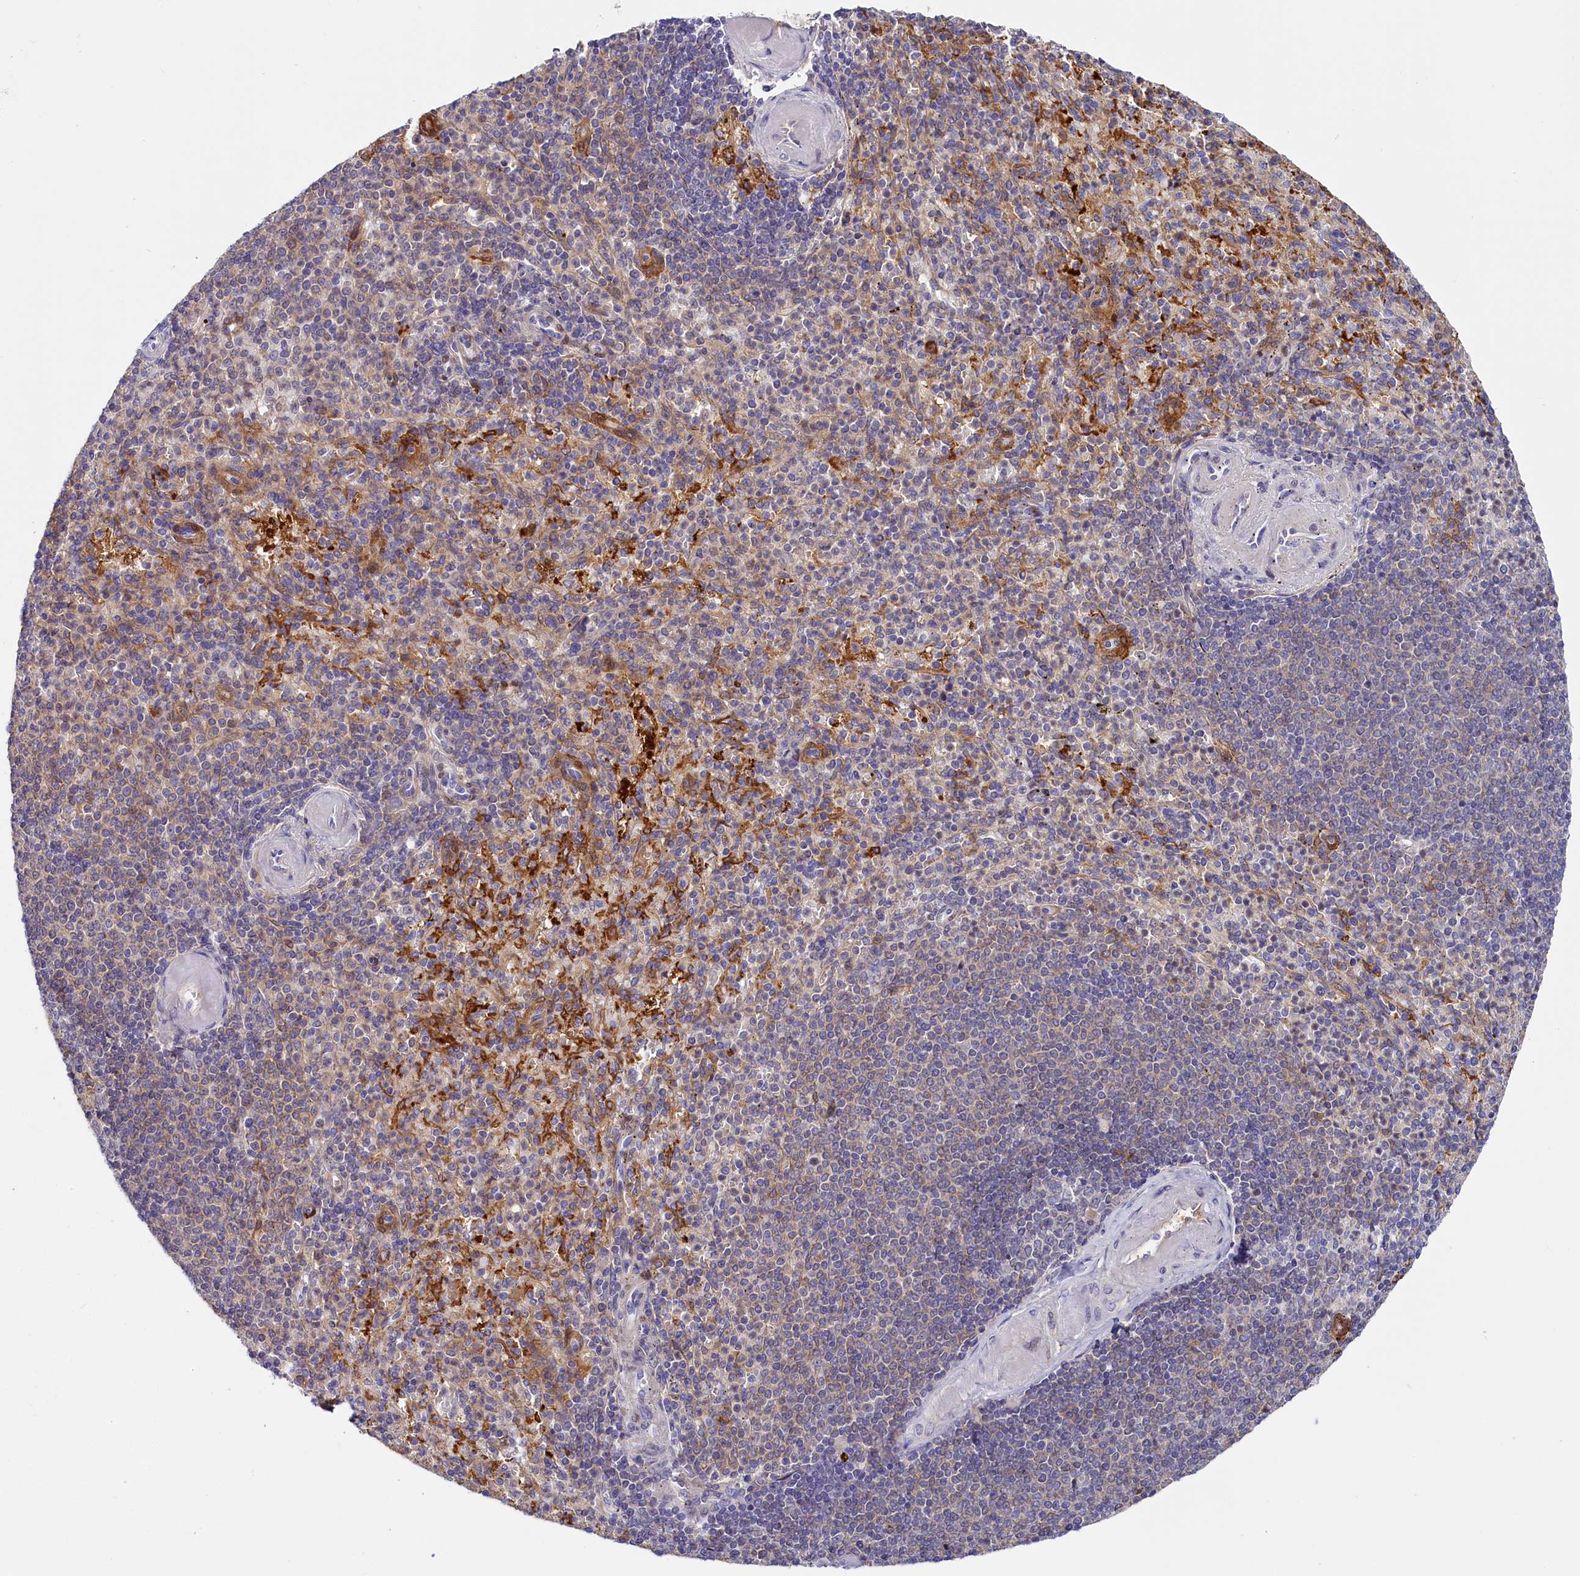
{"staining": {"intensity": "negative", "quantity": "none", "location": "none"}, "tissue": "spleen", "cell_type": "Cells in red pulp", "image_type": "normal", "snomed": [{"axis": "morphology", "description": "Normal tissue, NOS"}, {"axis": "topography", "description": "Spleen"}], "caption": "A micrograph of spleen stained for a protein displays no brown staining in cells in red pulp.", "gene": "KATNB1", "patient": {"sex": "female", "age": 74}}